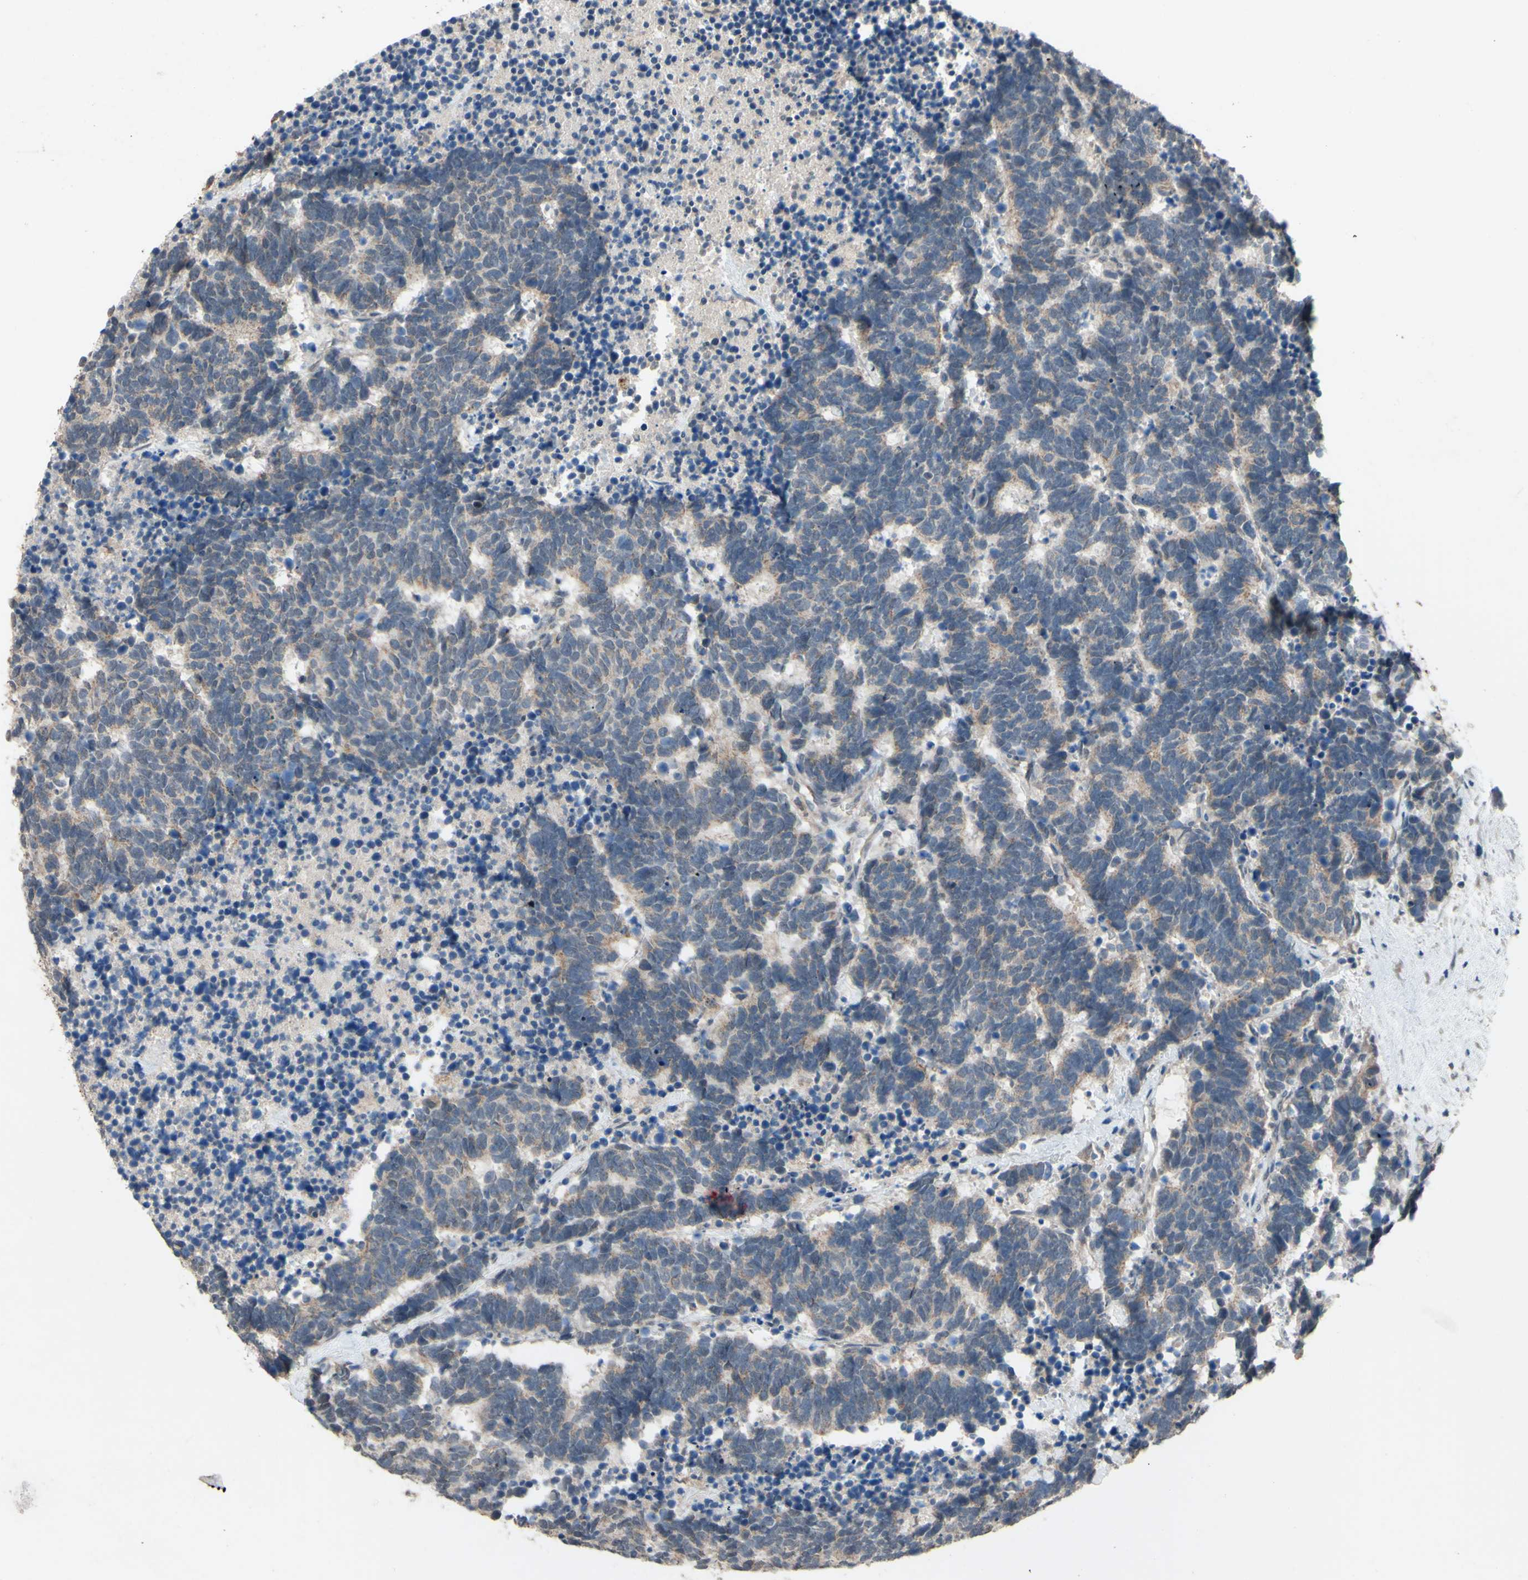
{"staining": {"intensity": "weak", "quantity": "<25%", "location": "cytoplasmic/membranous"}, "tissue": "carcinoid", "cell_type": "Tumor cells", "image_type": "cancer", "snomed": [{"axis": "morphology", "description": "Carcinoma, NOS"}, {"axis": "morphology", "description": "Carcinoid, malignant, NOS"}, {"axis": "topography", "description": "Urinary bladder"}], "caption": "Tumor cells are negative for protein expression in human malignant carcinoid. (Brightfield microscopy of DAB (3,3'-diaminobenzidine) IHC at high magnification).", "gene": "CDCP1", "patient": {"sex": "male", "age": 57}}